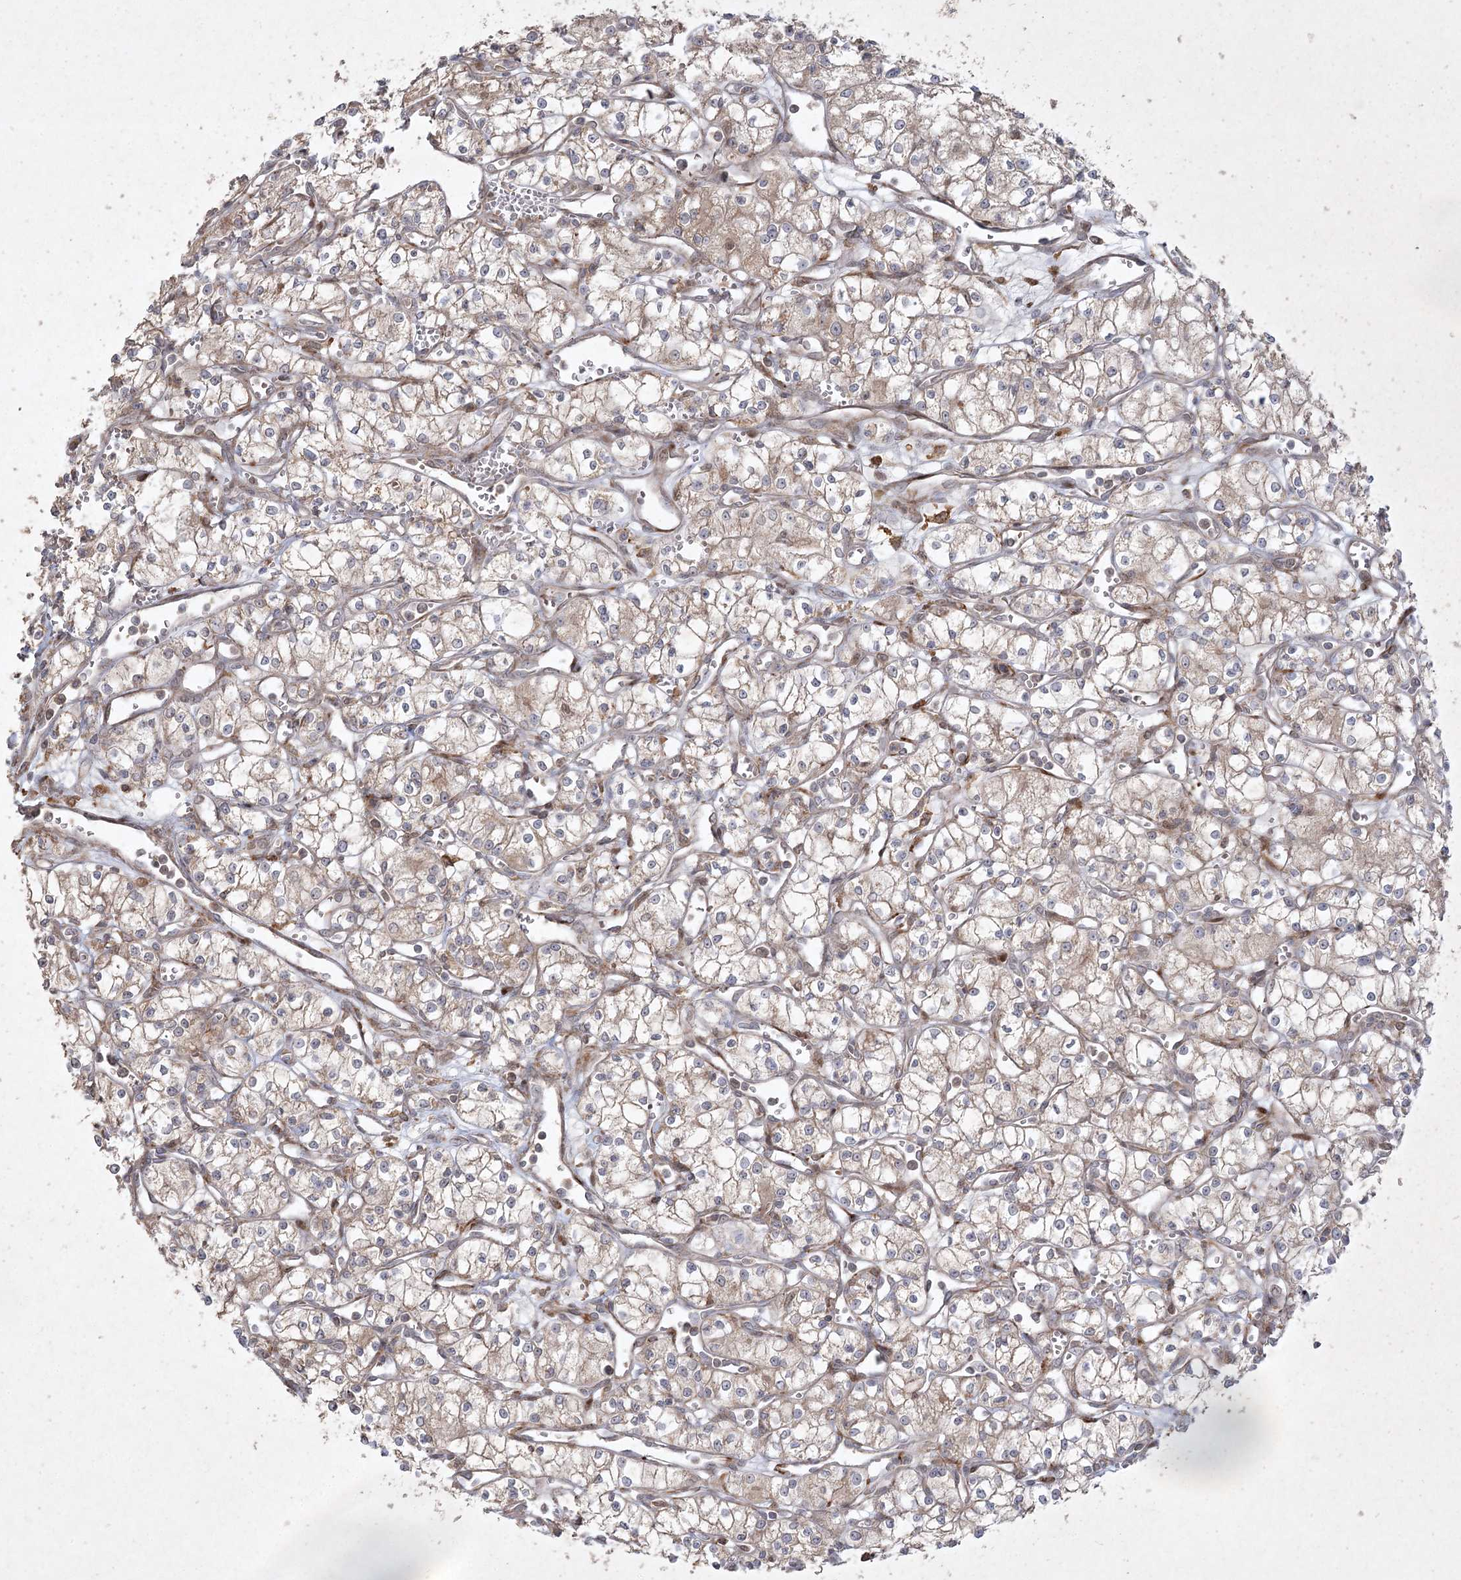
{"staining": {"intensity": "weak", "quantity": "25%-75%", "location": "cytoplasmic/membranous"}, "tissue": "renal cancer", "cell_type": "Tumor cells", "image_type": "cancer", "snomed": [{"axis": "morphology", "description": "Adenocarcinoma, NOS"}, {"axis": "topography", "description": "Kidney"}], "caption": "Human renal cancer stained with a brown dye demonstrates weak cytoplasmic/membranous positive expression in approximately 25%-75% of tumor cells.", "gene": "KBTBD4", "patient": {"sex": "male", "age": 59}}